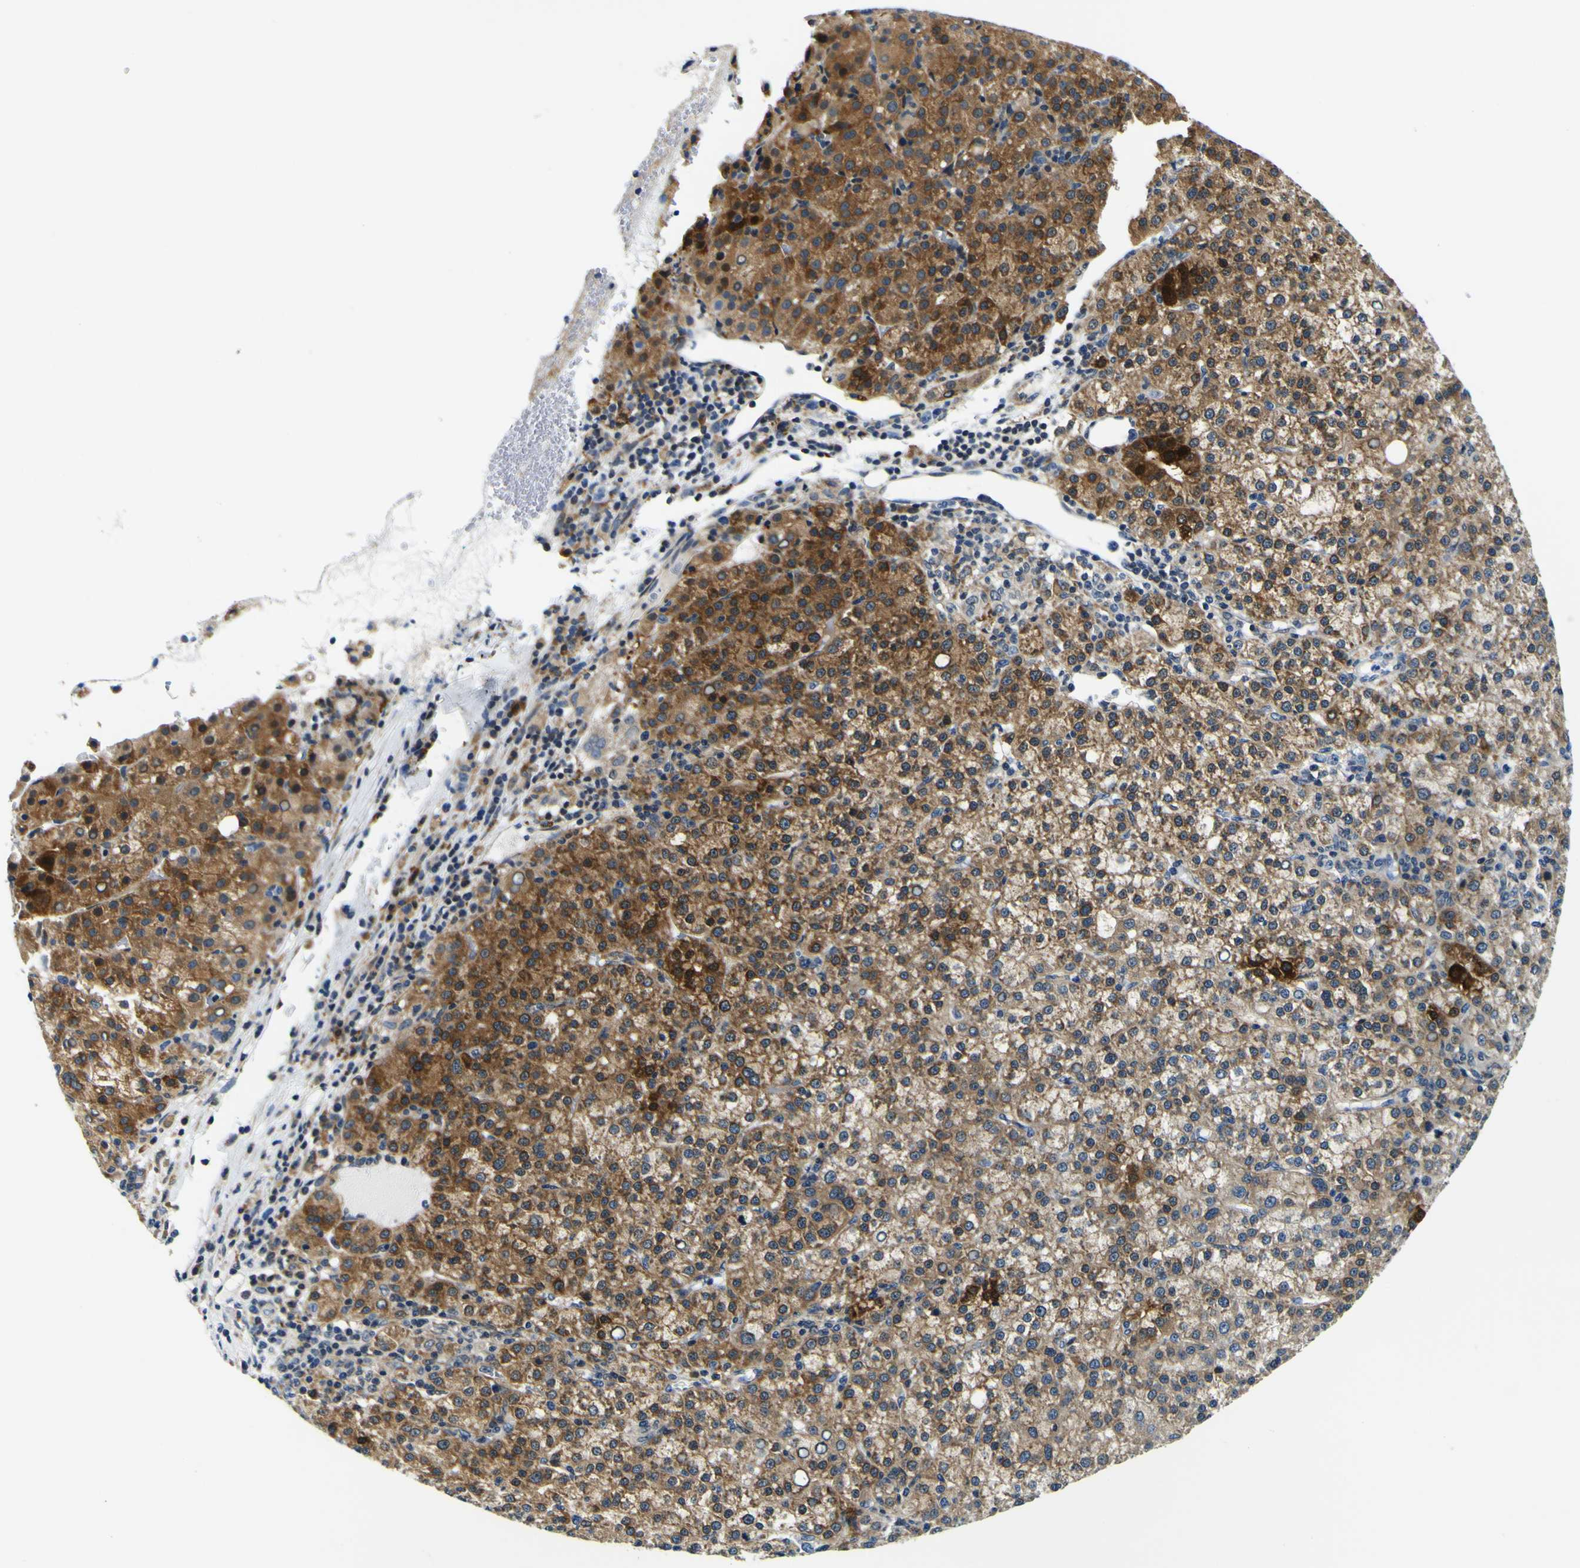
{"staining": {"intensity": "moderate", "quantity": ">75%", "location": "cytoplasmic/membranous"}, "tissue": "liver cancer", "cell_type": "Tumor cells", "image_type": "cancer", "snomed": [{"axis": "morphology", "description": "Carcinoma, Hepatocellular, NOS"}, {"axis": "topography", "description": "Liver"}], "caption": "Brown immunohistochemical staining in human liver hepatocellular carcinoma demonstrates moderate cytoplasmic/membranous expression in about >75% of tumor cells. (DAB = brown stain, brightfield microscopy at high magnification).", "gene": "NLRP3", "patient": {"sex": "female", "age": 58}}